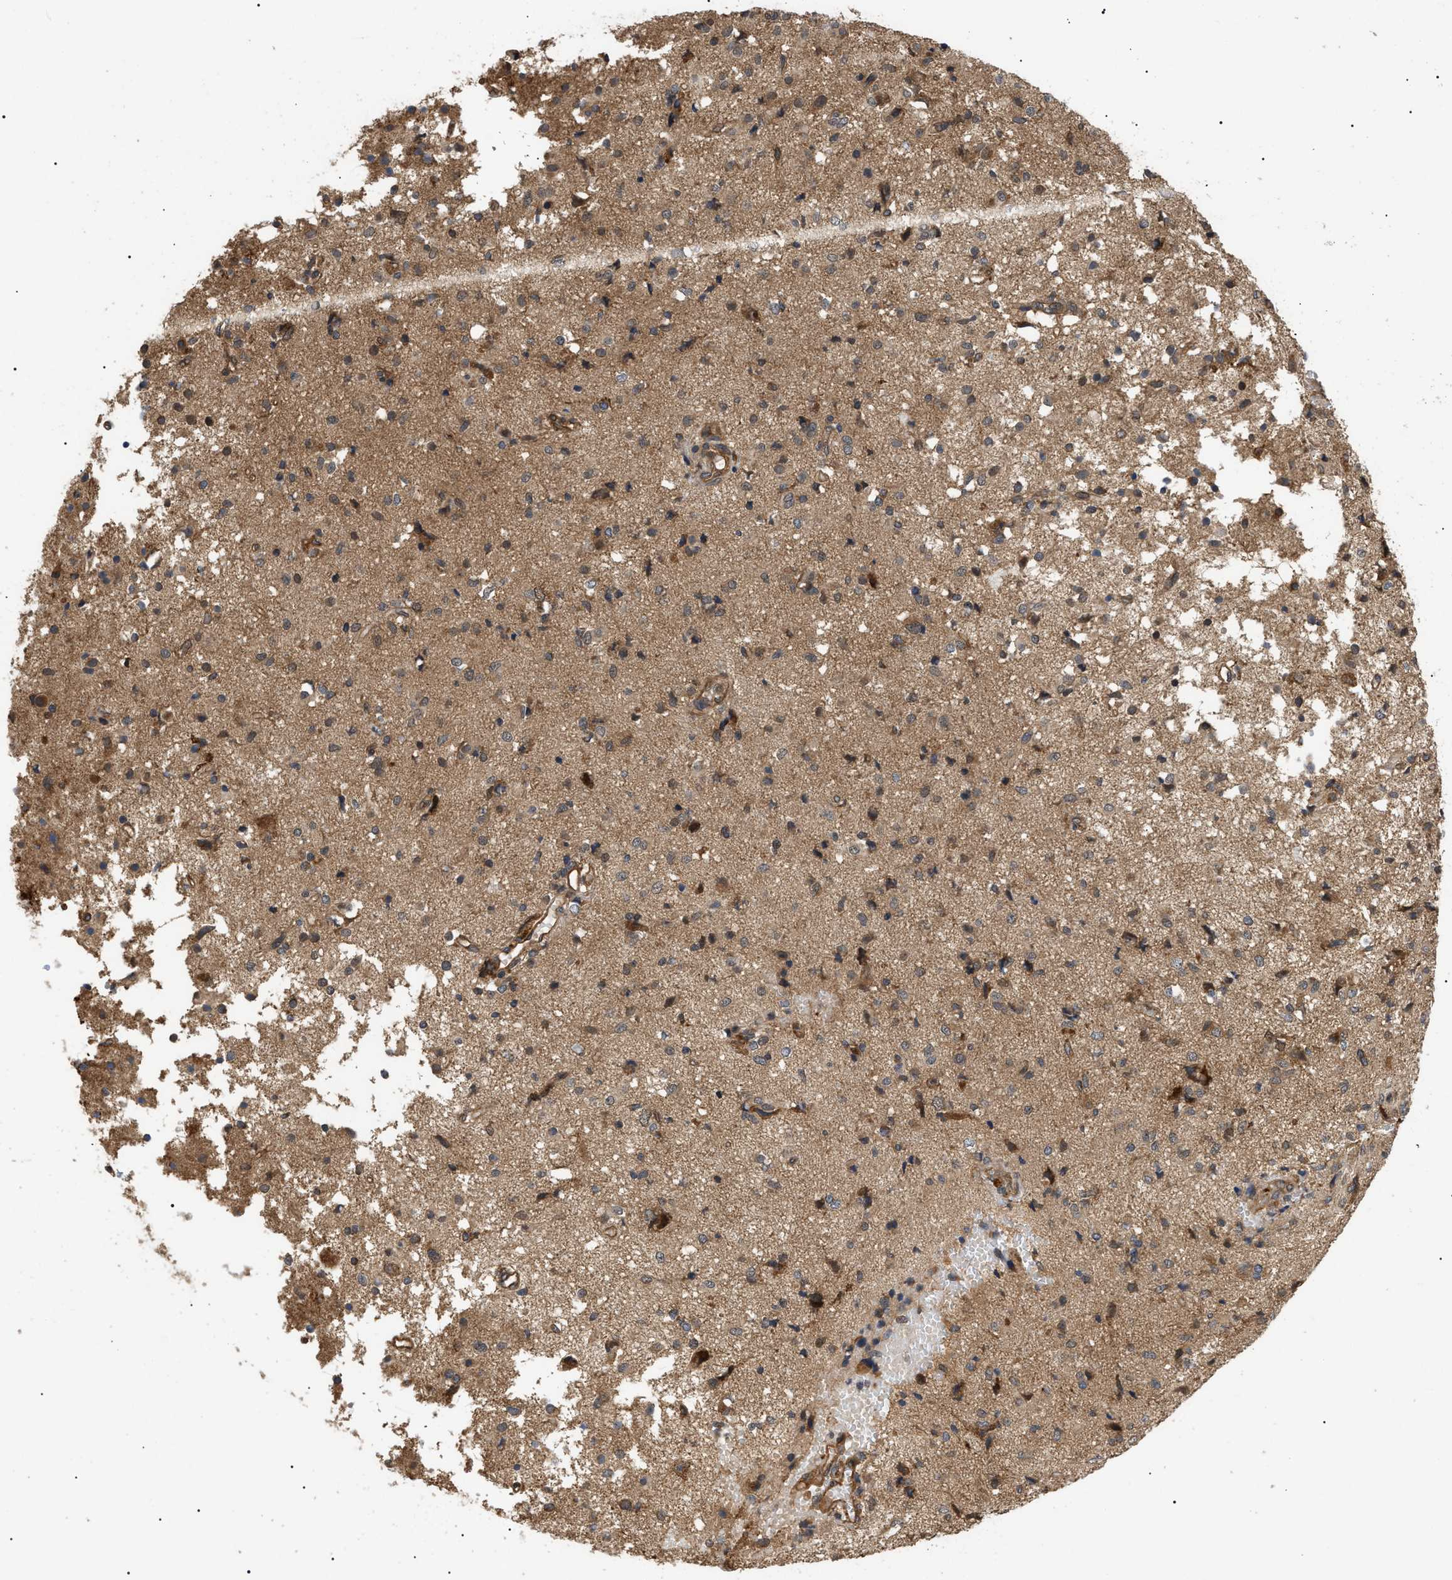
{"staining": {"intensity": "moderate", "quantity": "25%-75%", "location": "cytoplasmic/membranous,nuclear"}, "tissue": "glioma", "cell_type": "Tumor cells", "image_type": "cancer", "snomed": [{"axis": "morphology", "description": "Glioma, malignant, High grade"}, {"axis": "topography", "description": "Brain"}], "caption": "Immunohistochemistry (IHC) of glioma demonstrates medium levels of moderate cytoplasmic/membranous and nuclear expression in approximately 25%-75% of tumor cells. Using DAB (3,3'-diaminobenzidine) (brown) and hematoxylin (blue) stains, captured at high magnification using brightfield microscopy.", "gene": "ASTL", "patient": {"sex": "female", "age": 59}}